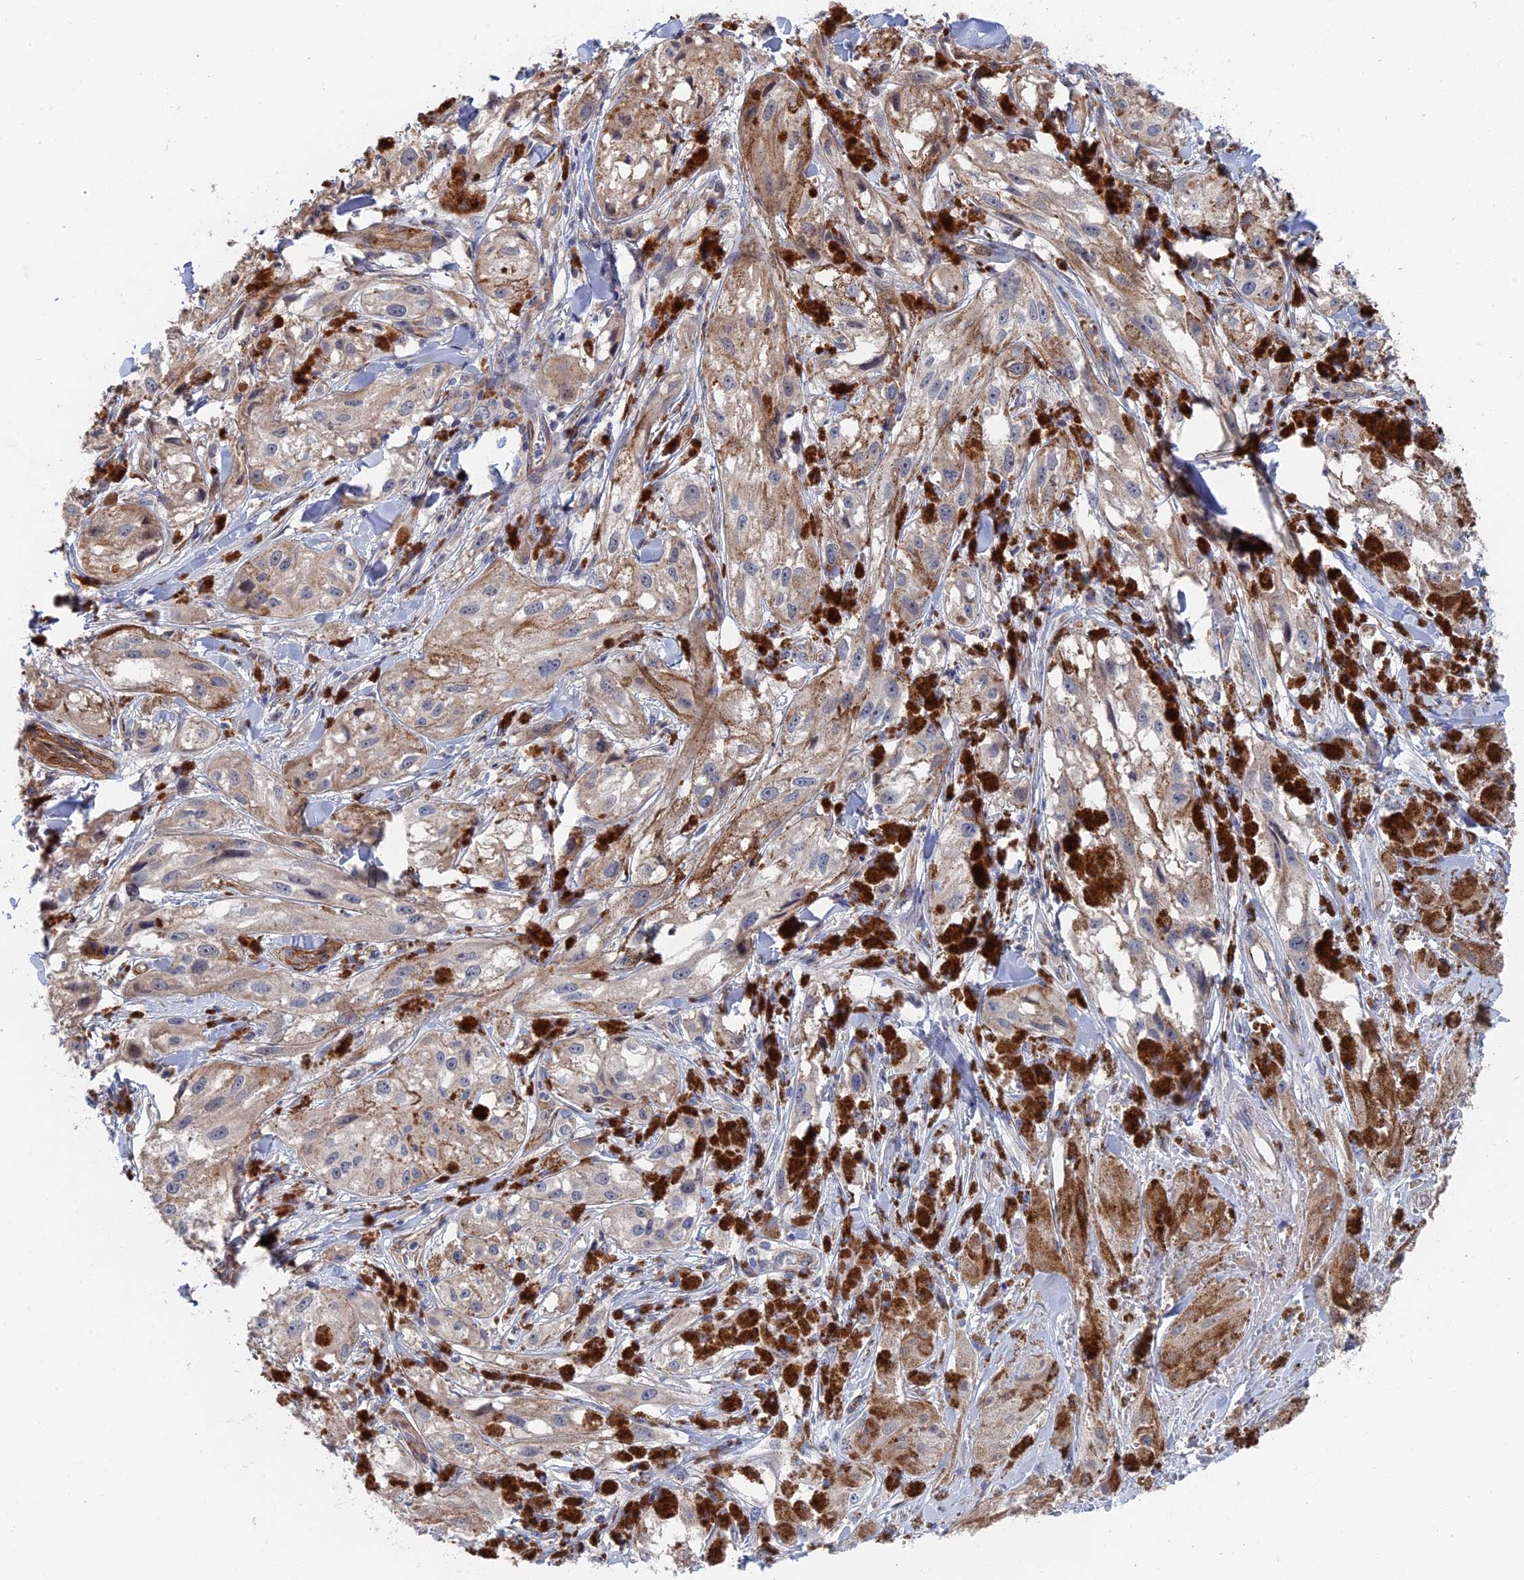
{"staining": {"intensity": "negative", "quantity": "none", "location": "none"}, "tissue": "melanoma", "cell_type": "Tumor cells", "image_type": "cancer", "snomed": [{"axis": "morphology", "description": "Malignant melanoma, NOS"}, {"axis": "topography", "description": "Skin"}], "caption": "Immunohistochemistry image of neoplastic tissue: melanoma stained with DAB displays no significant protein positivity in tumor cells. Brightfield microscopy of IHC stained with DAB (brown) and hematoxylin (blue), captured at high magnification.", "gene": "MTHFSD", "patient": {"sex": "male", "age": 88}}